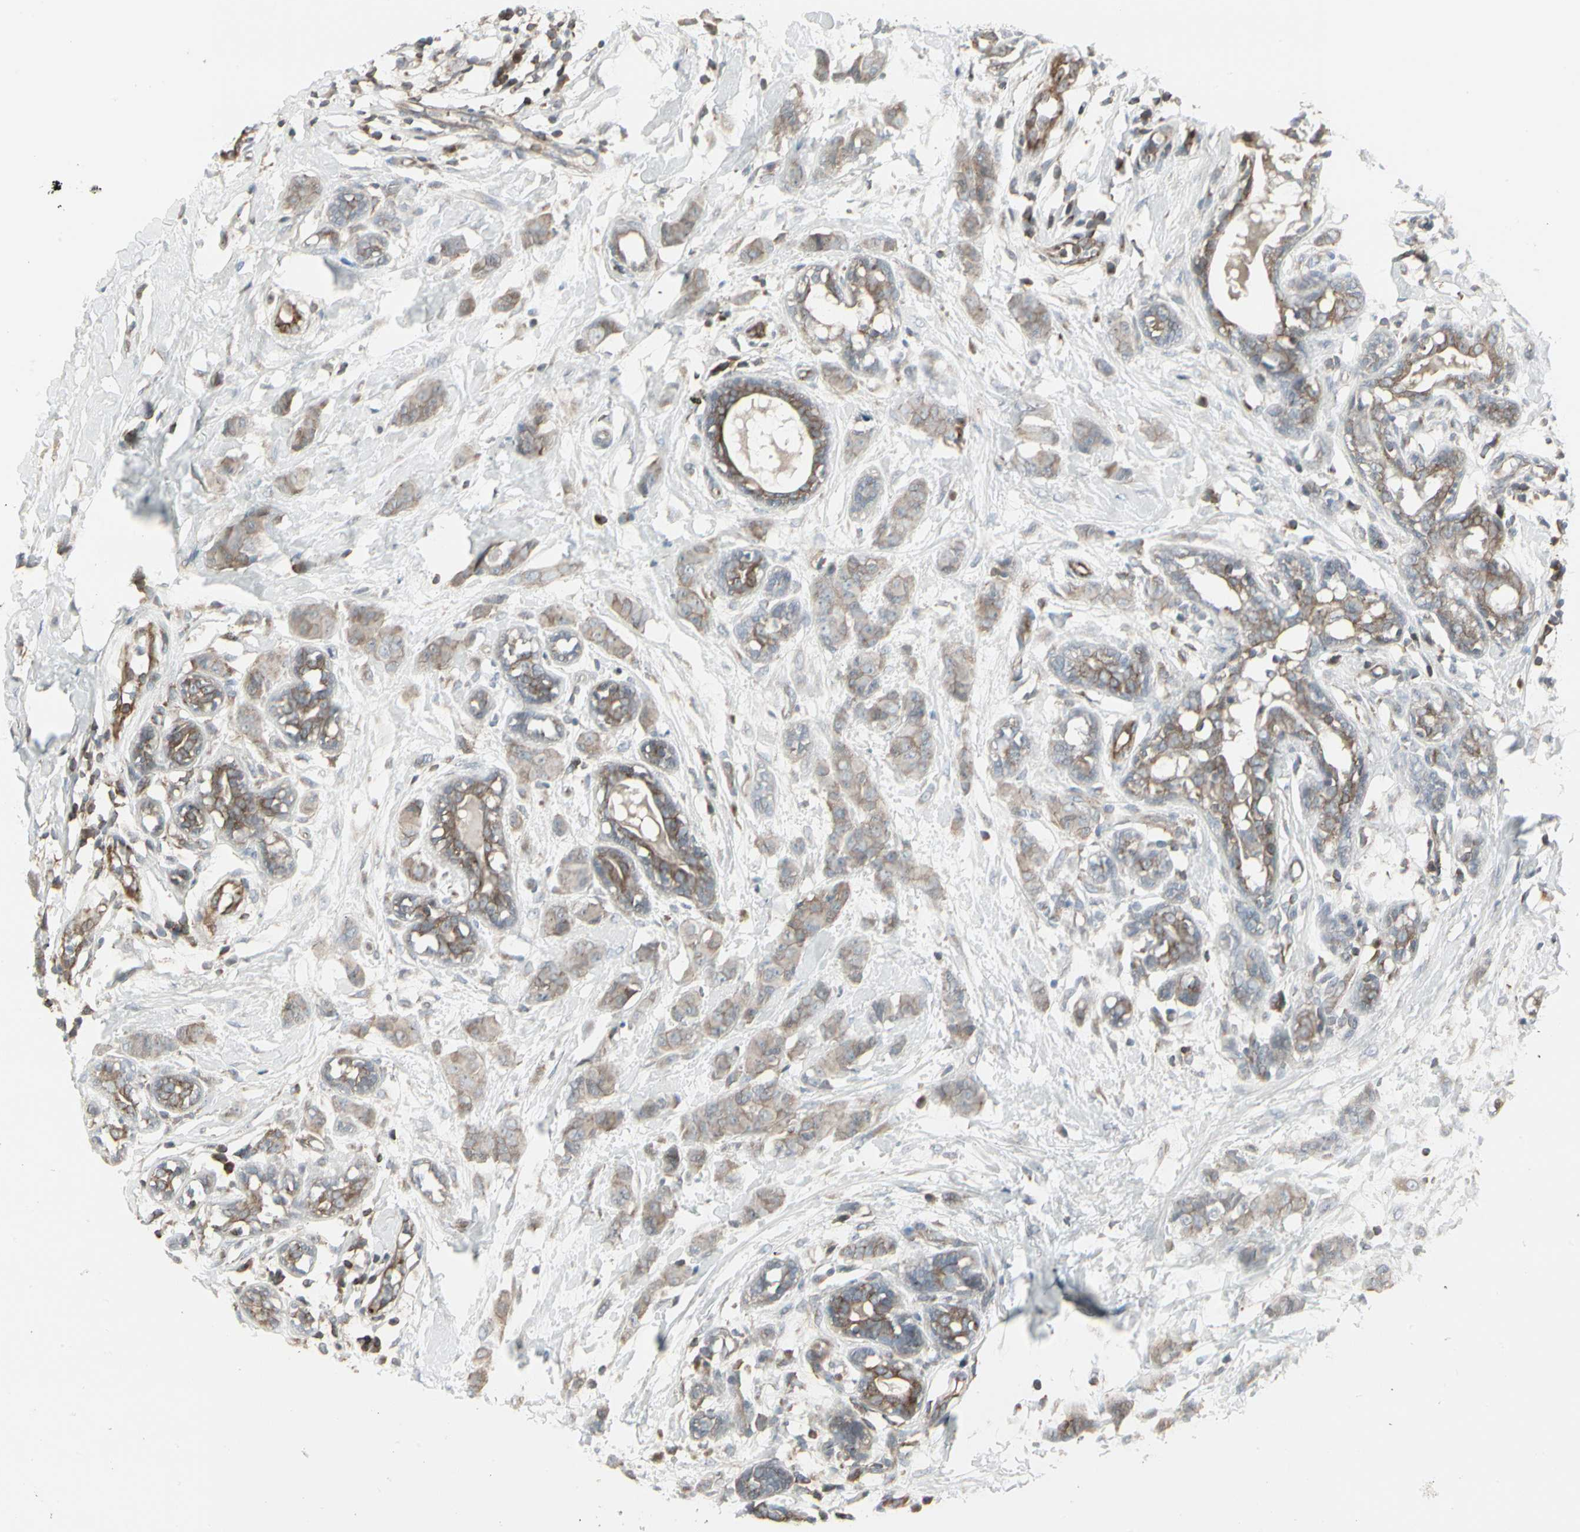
{"staining": {"intensity": "moderate", "quantity": ">75%", "location": "cytoplasmic/membranous"}, "tissue": "breast cancer", "cell_type": "Tumor cells", "image_type": "cancer", "snomed": [{"axis": "morphology", "description": "Normal tissue, NOS"}, {"axis": "morphology", "description": "Duct carcinoma"}, {"axis": "topography", "description": "Breast"}], "caption": "Immunohistochemistry (IHC) (DAB (3,3'-diaminobenzidine)) staining of human breast infiltrating ductal carcinoma demonstrates moderate cytoplasmic/membranous protein expression in approximately >75% of tumor cells.", "gene": "EPS15", "patient": {"sex": "female", "age": 40}}